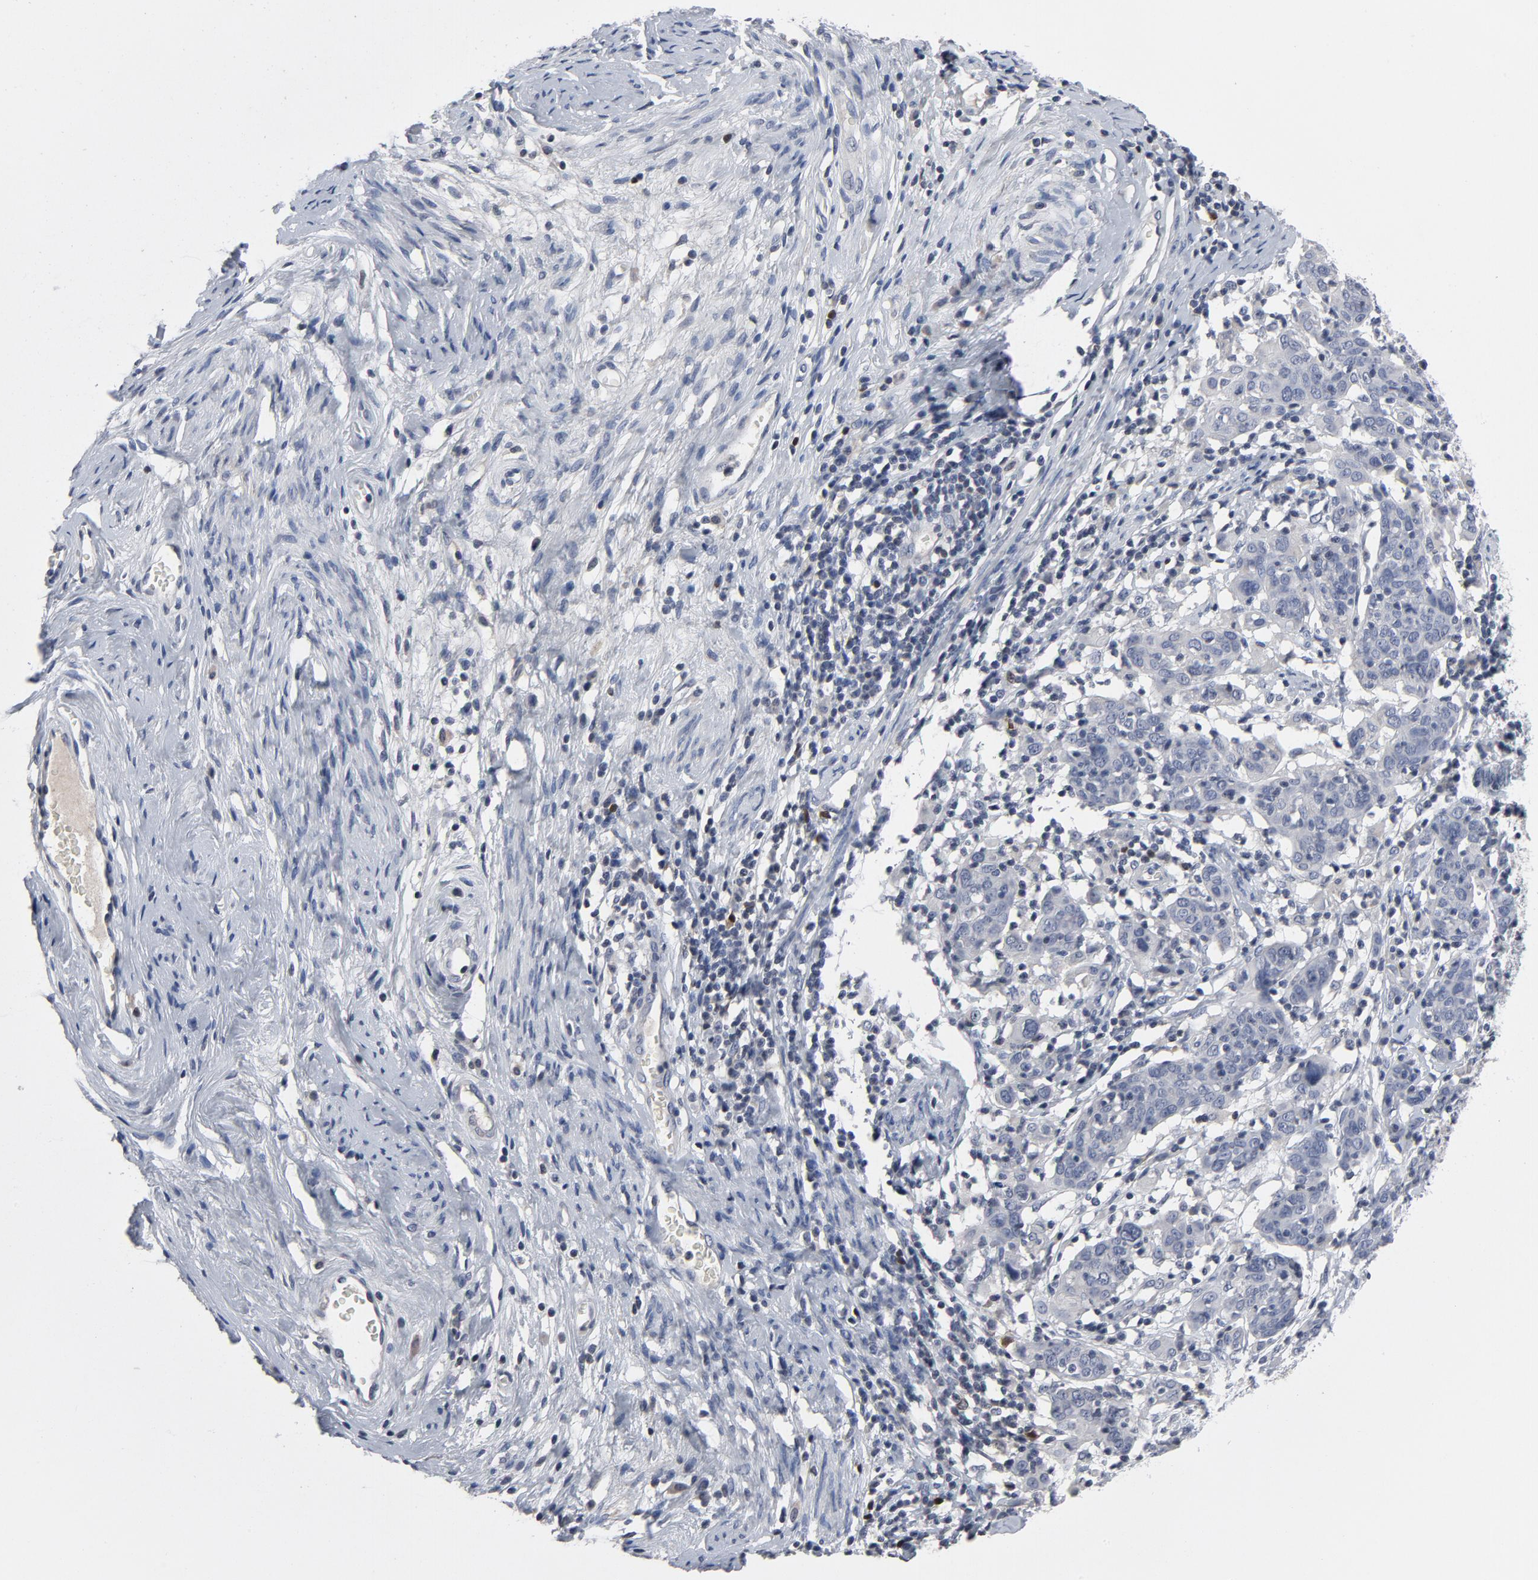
{"staining": {"intensity": "negative", "quantity": "none", "location": "none"}, "tissue": "cervical cancer", "cell_type": "Tumor cells", "image_type": "cancer", "snomed": [{"axis": "morphology", "description": "Normal tissue, NOS"}, {"axis": "morphology", "description": "Squamous cell carcinoma, NOS"}, {"axis": "topography", "description": "Cervix"}], "caption": "Immunohistochemistry histopathology image of cervical cancer (squamous cell carcinoma) stained for a protein (brown), which displays no positivity in tumor cells. (Brightfield microscopy of DAB (3,3'-diaminobenzidine) IHC at high magnification).", "gene": "TCL1A", "patient": {"sex": "female", "age": 67}}